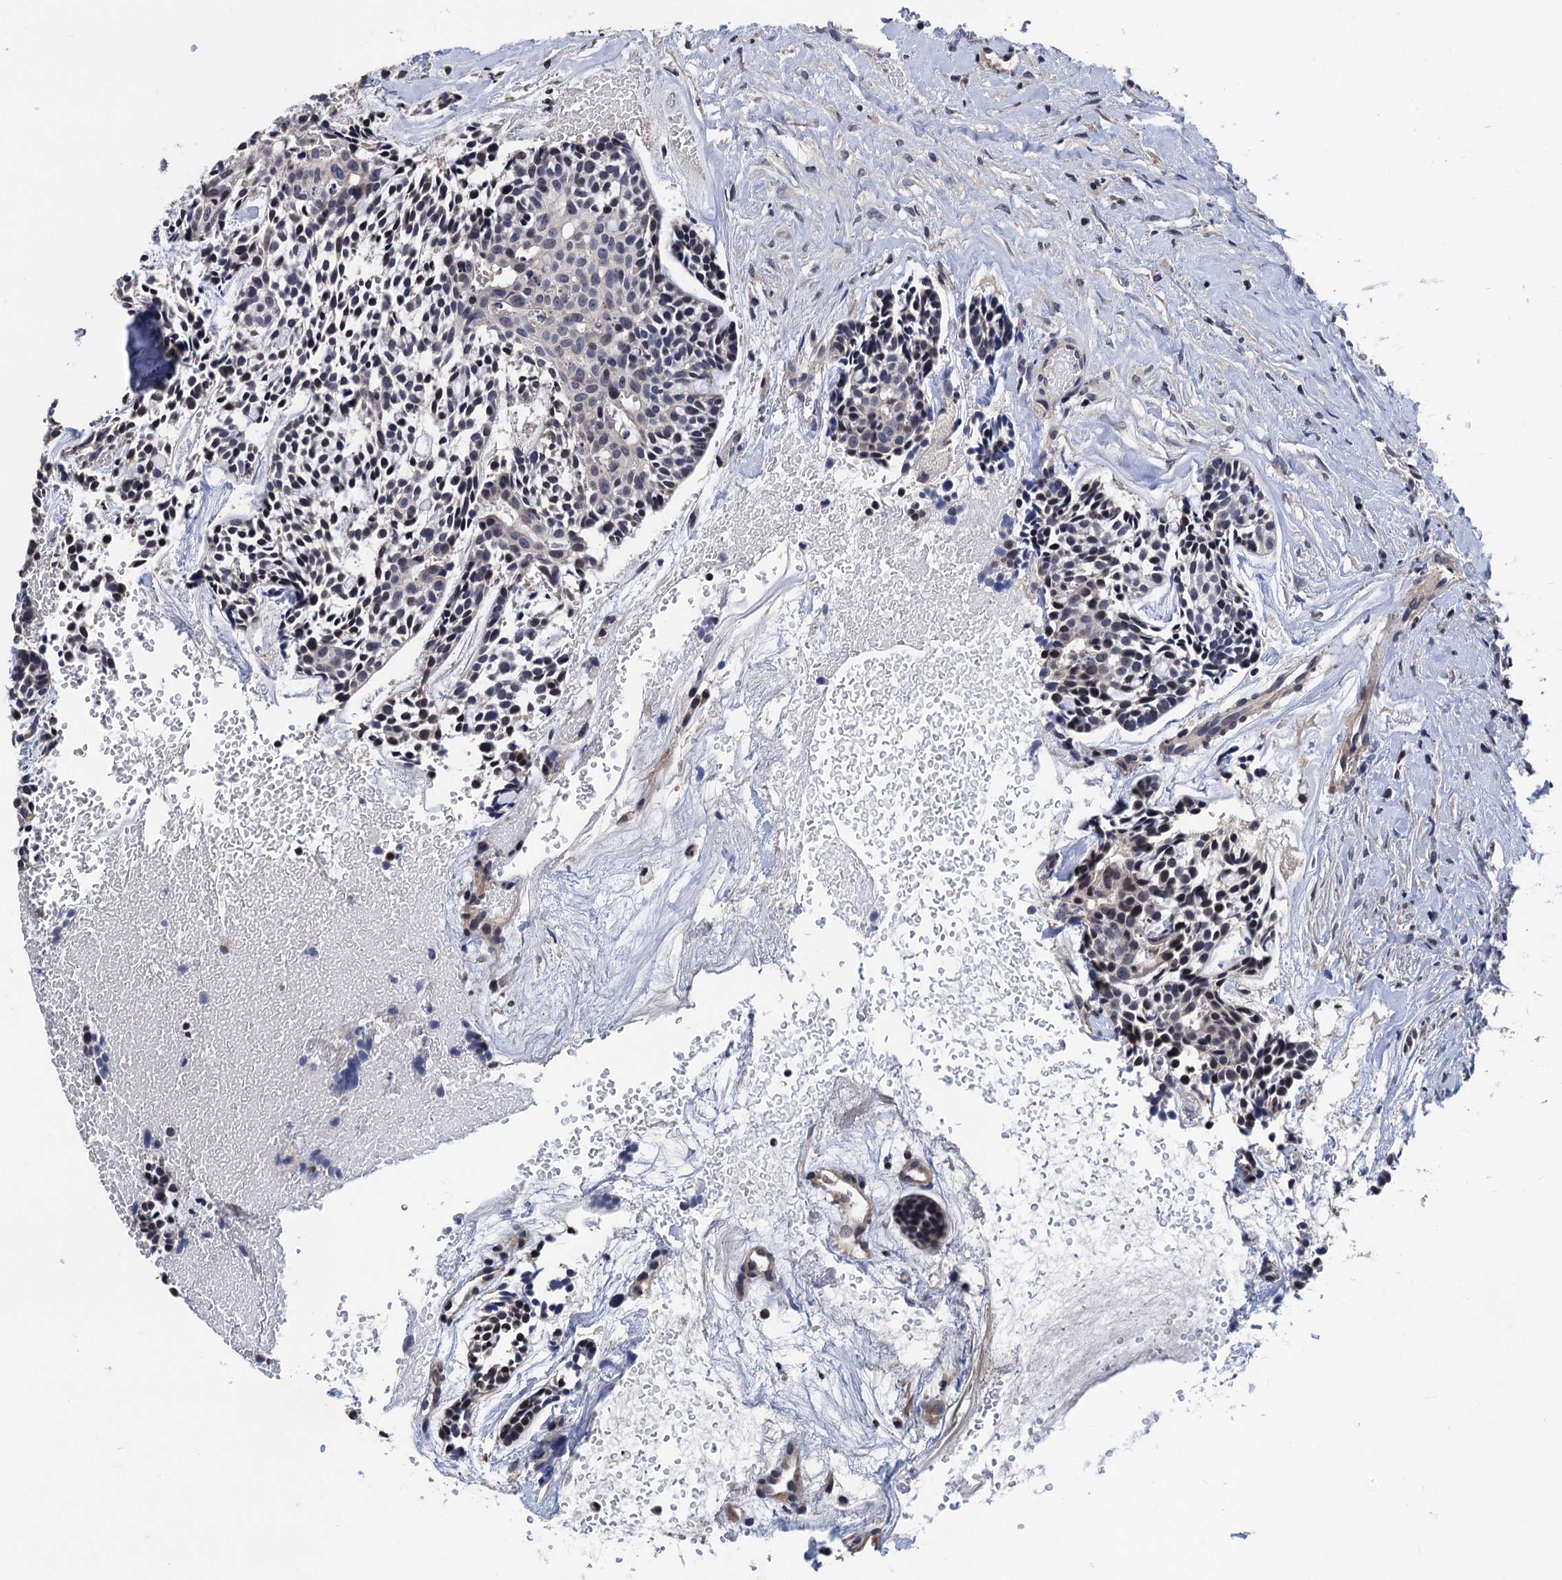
{"staining": {"intensity": "negative", "quantity": "none", "location": "none"}, "tissue": "head and neck cancer", "cell_type": "Tumor cells", "image_type": "cancer", "snomed": [{"axis": "morphology", "description": "Adenocarcinoma, NOS"}, {"axis": "topography", "description": "Subcutis"}, {"axis": "topography", "description": "Head-Neck"}], "caption": "An IHC histopathology image of head and neck adenocarcinoma is shown. There is no staining in tumor cells of head and neck adenocarcinoma.", "gene": "ART5", "patient": {"sex": "female", "age": 73}}